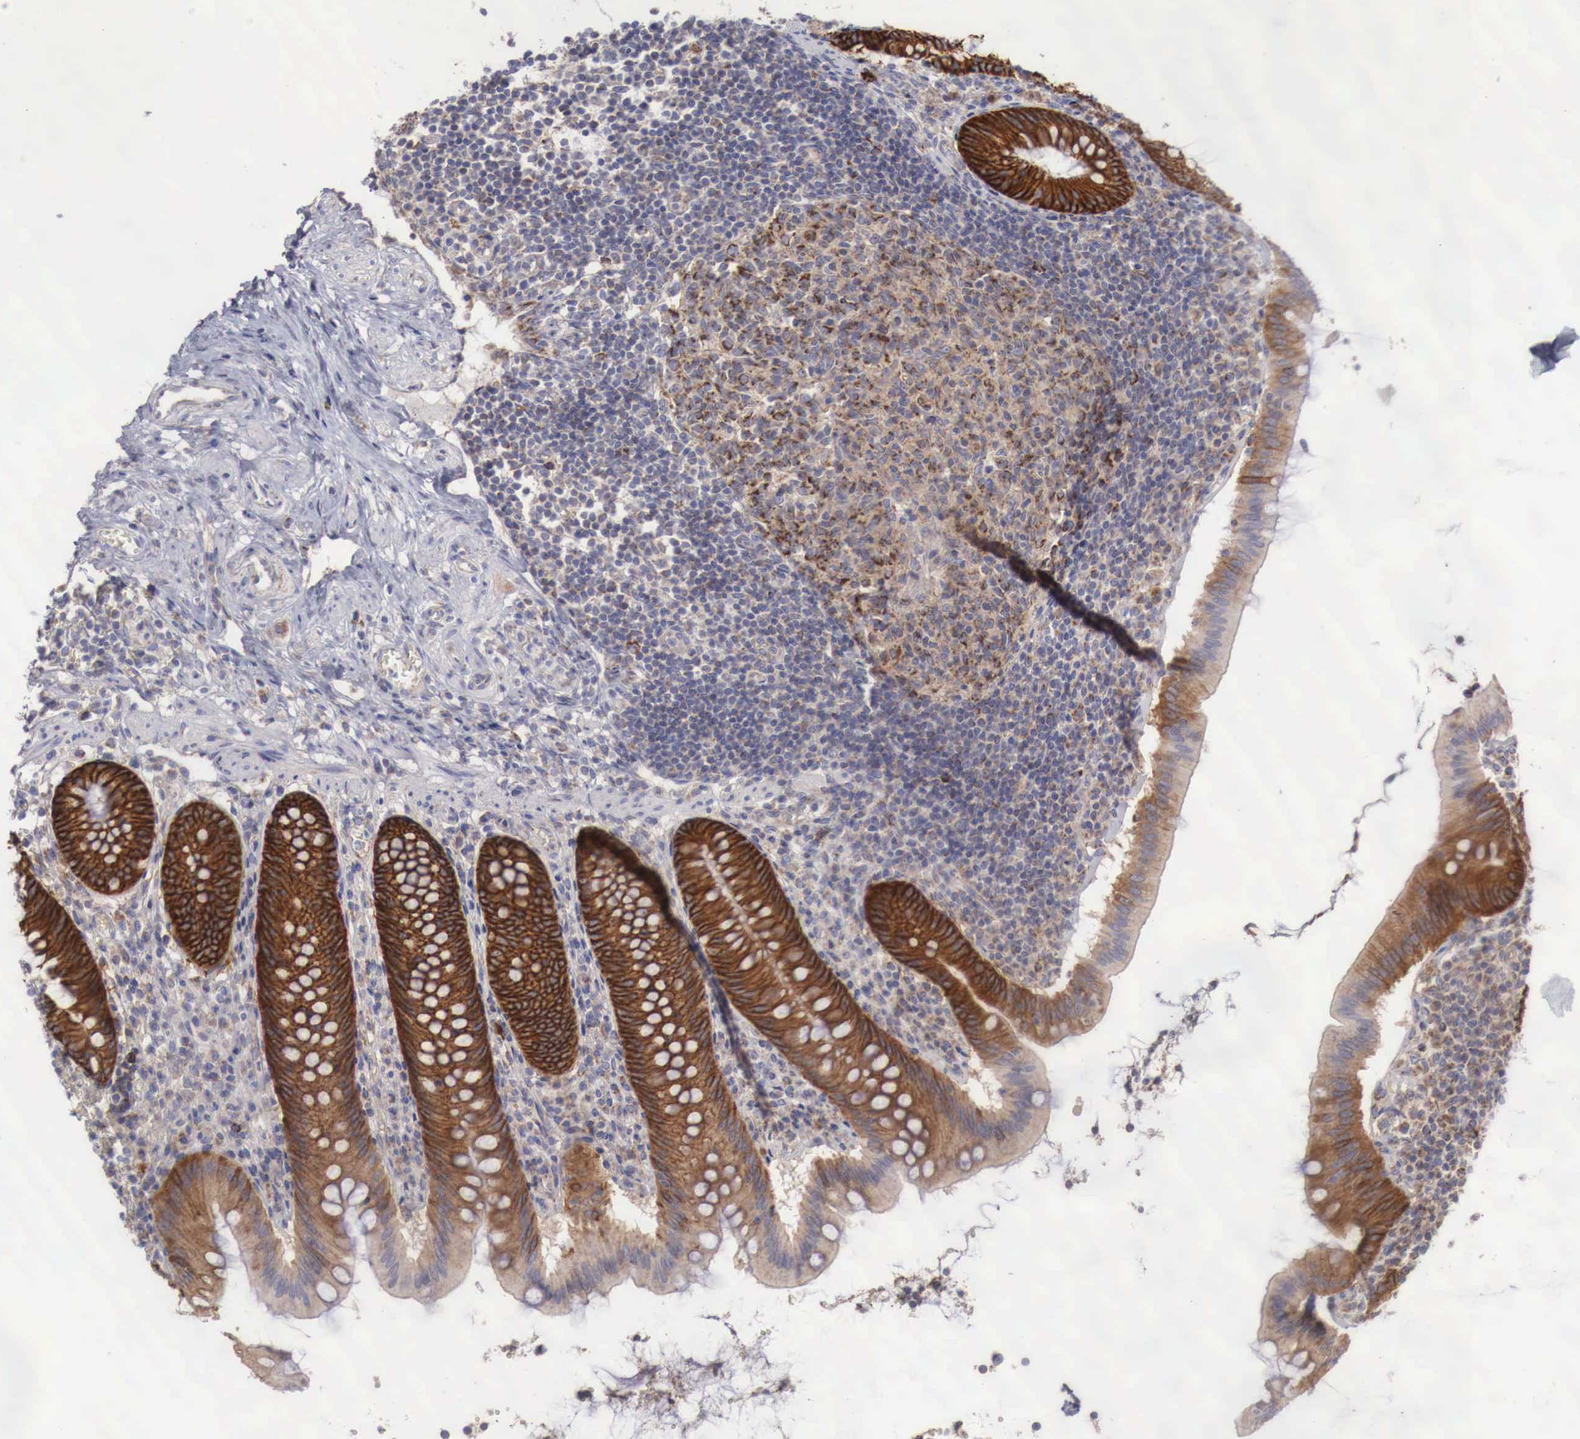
{"staining": {"intensity": "strong", "quantity": ">75%", "location": "cytoplasmic/membranous"}, "tissue": "appendix", "cell_type": "Glandular cells", "image_type": "normal", "snomed": [{"axis": "morphology", "description": "Normal tissue, NOS"}, {"axis": "topography", "description": "Appendix"}], "caption": "Immunohistochemical staining of unremarkable human appendix shows >75% levels of strong cytoplasmic/membranous protein staining in about >75% of glandular cells. (Stains: DAB in brown, nuclei in blue, Microscopy: brightfield microscopy at high magnification).", "gene": "XPNPEP3", "patient": {"sex": "female", "age": 34}}